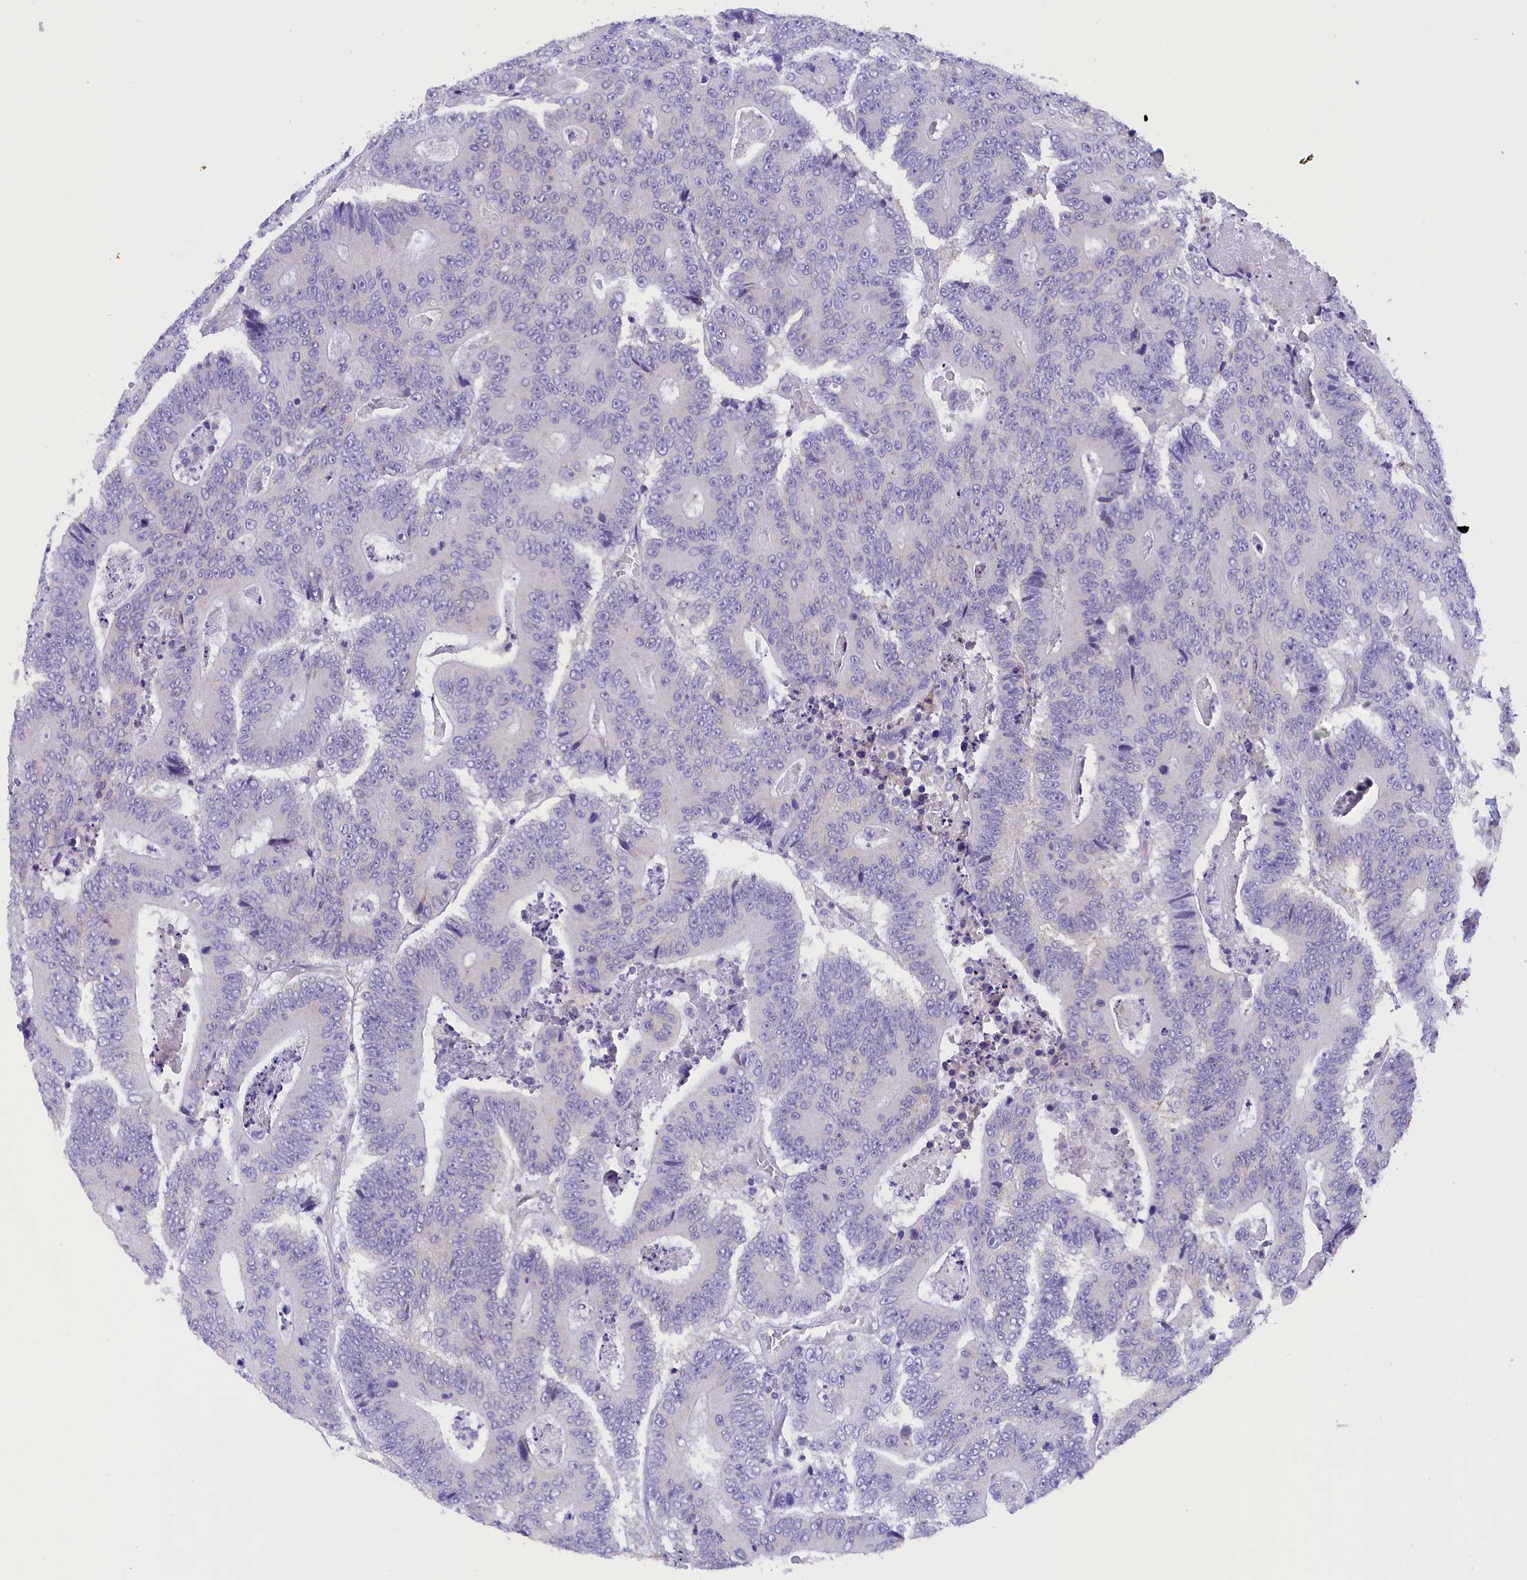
{"staining": {"intensity": "negative", "quantity": "none", "location": "none"}, "tissue": "colorectal cancer", "cell_type": "Tumor cells", "image_type": "cancer", "snomed": [{"axis": "morphology", "description": "Adenocarcinoma, NOS"}, {"axis": "topography", "description": "Colon"}], "caption": "Immunohistochemical staining of colorectal adenocarcinoma demonstrates no significant expression in tumor cells.", "gene": "COL6A5", "patient": {"sex": "male", "age": 83}}